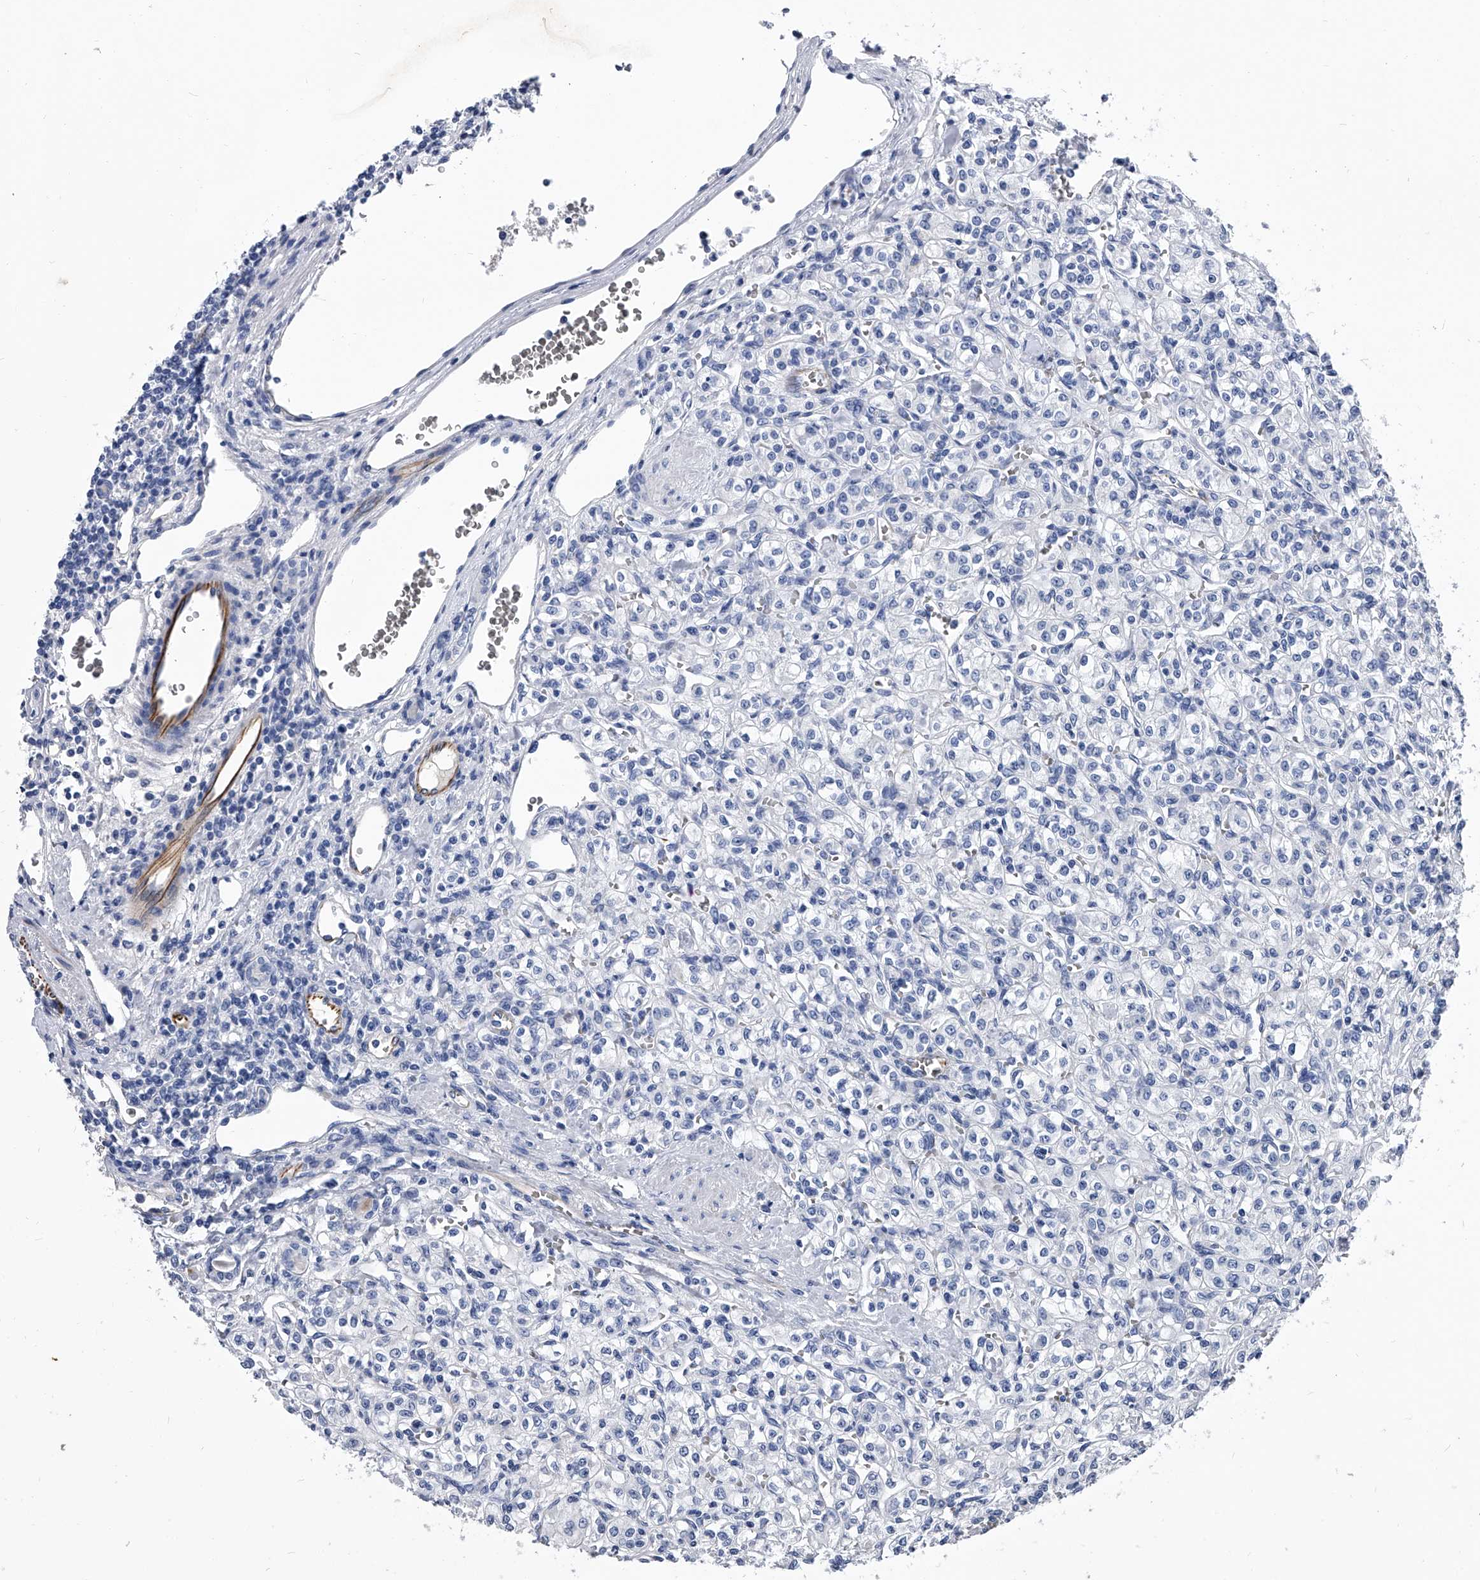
{"staining": {"intensity": "negative", "quantity": "none", "location": "none"}, "tissue": "renal cancer", "cell_type": "Tumor cells", "image_type": "cancer", "snomed": [{"axis": "morphology", "description": "Adenocarcinoma, NOS"}, {"axis": "topography", "description": "Kidney"}], "caption": "There is no significant positivity in tumor cells of renal adenocarcinoma.", "gene": "EFCAB7", "patient": {"sex": "male", "age": 77}}